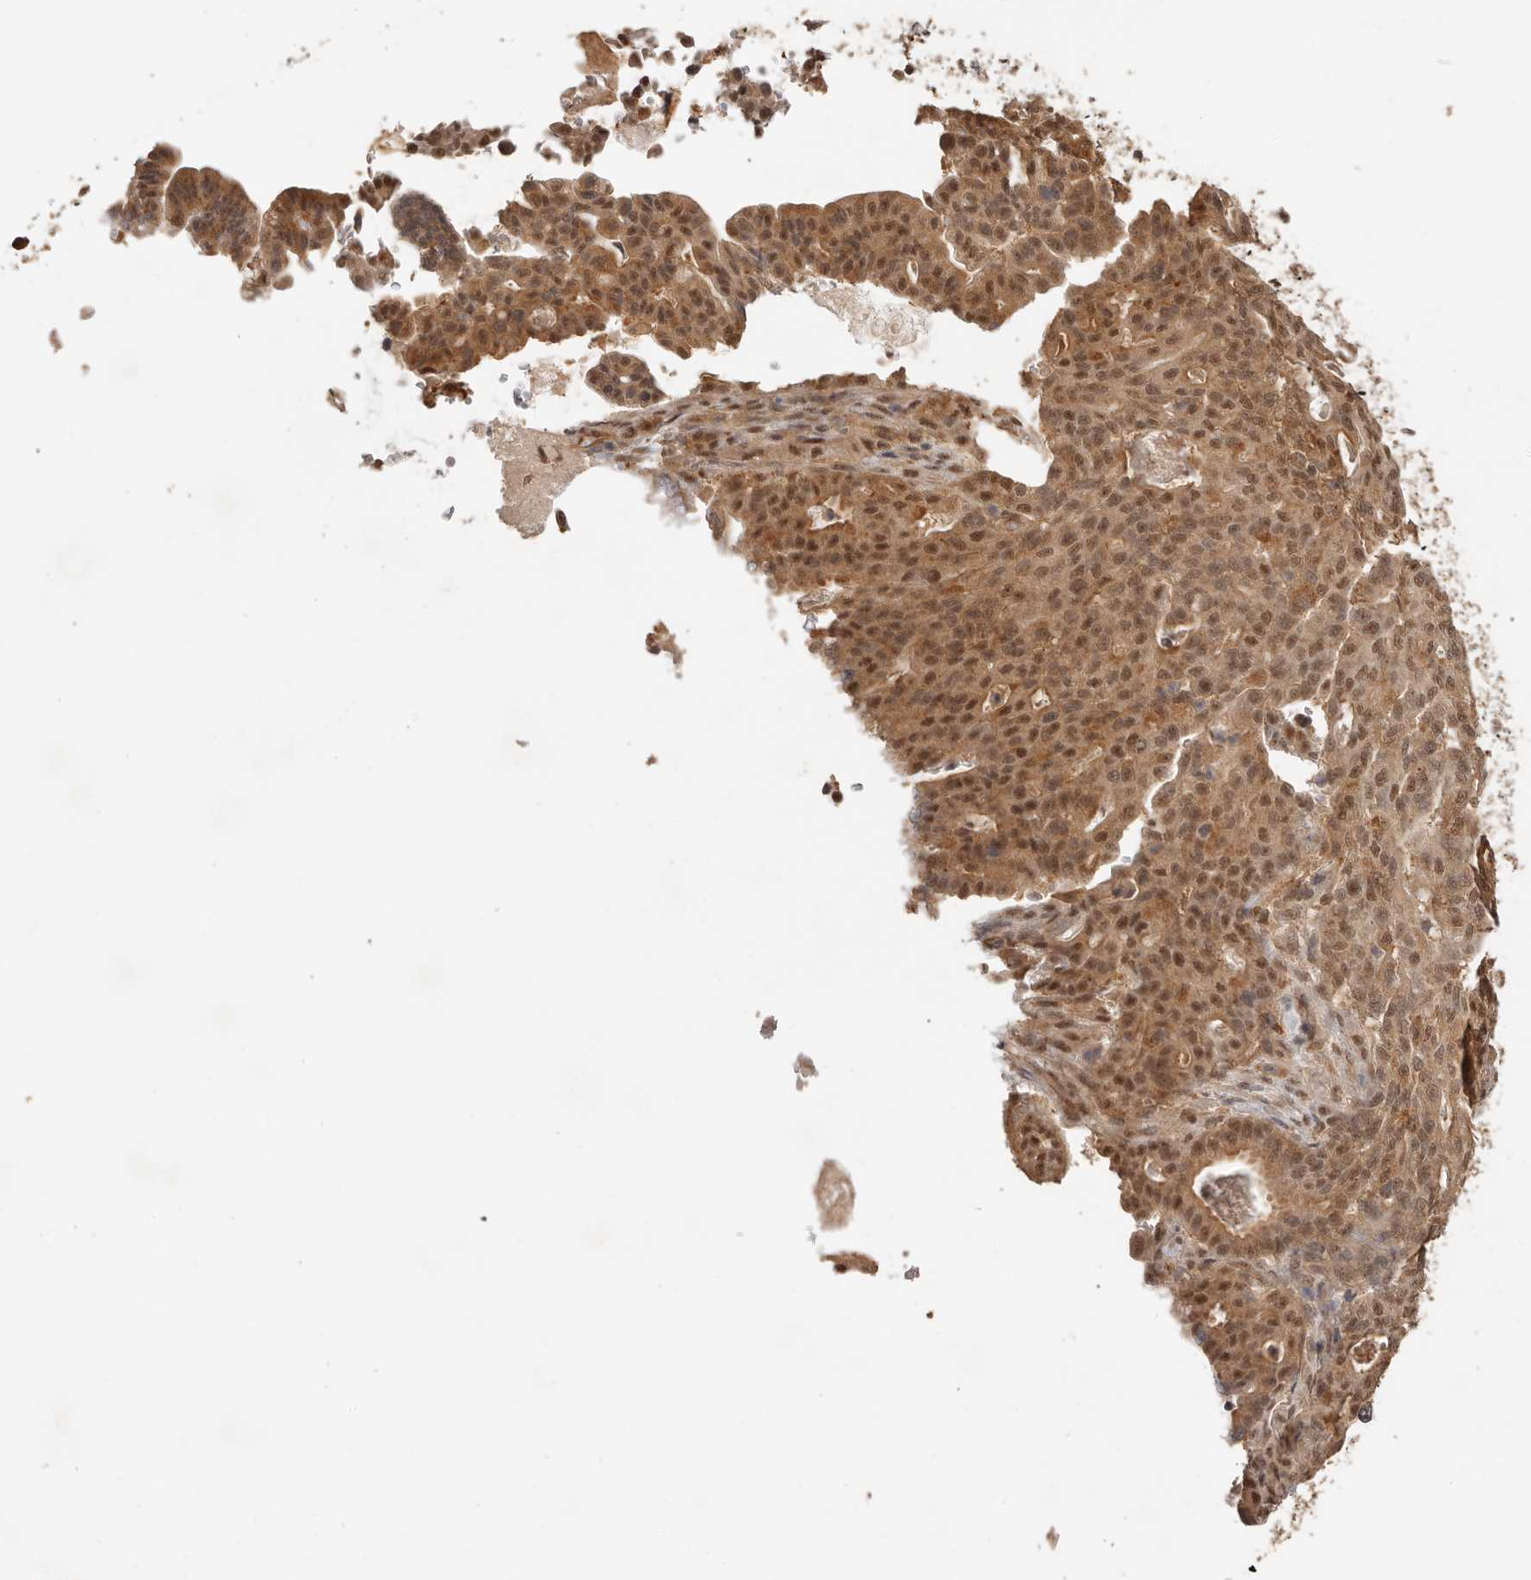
{"staining": {"intensity": "moderate", "quantity": ">75%", "location": "cytoplasmic/membranous,nuclear"}, "tissue": "pancreatic cancer", "cell_type": "Tumor cells", "image_type": "cancer", "snomed": [{"axis": "morphology", "description": "Adenocarcinoma, NOS"}, {"axis": "topography", "description": "Pancreas"}], "caption": "IHC photomicrograph of human pancreatic cancer (adenocarcinoma) stained for a protein (brown), which reveals medium levels of moderate cytoplasmic/membranous and nuclear staining in about >75% of tumor cells.", "gene": "PSMA5", "patient": {"sex": "male", "age": 63}}